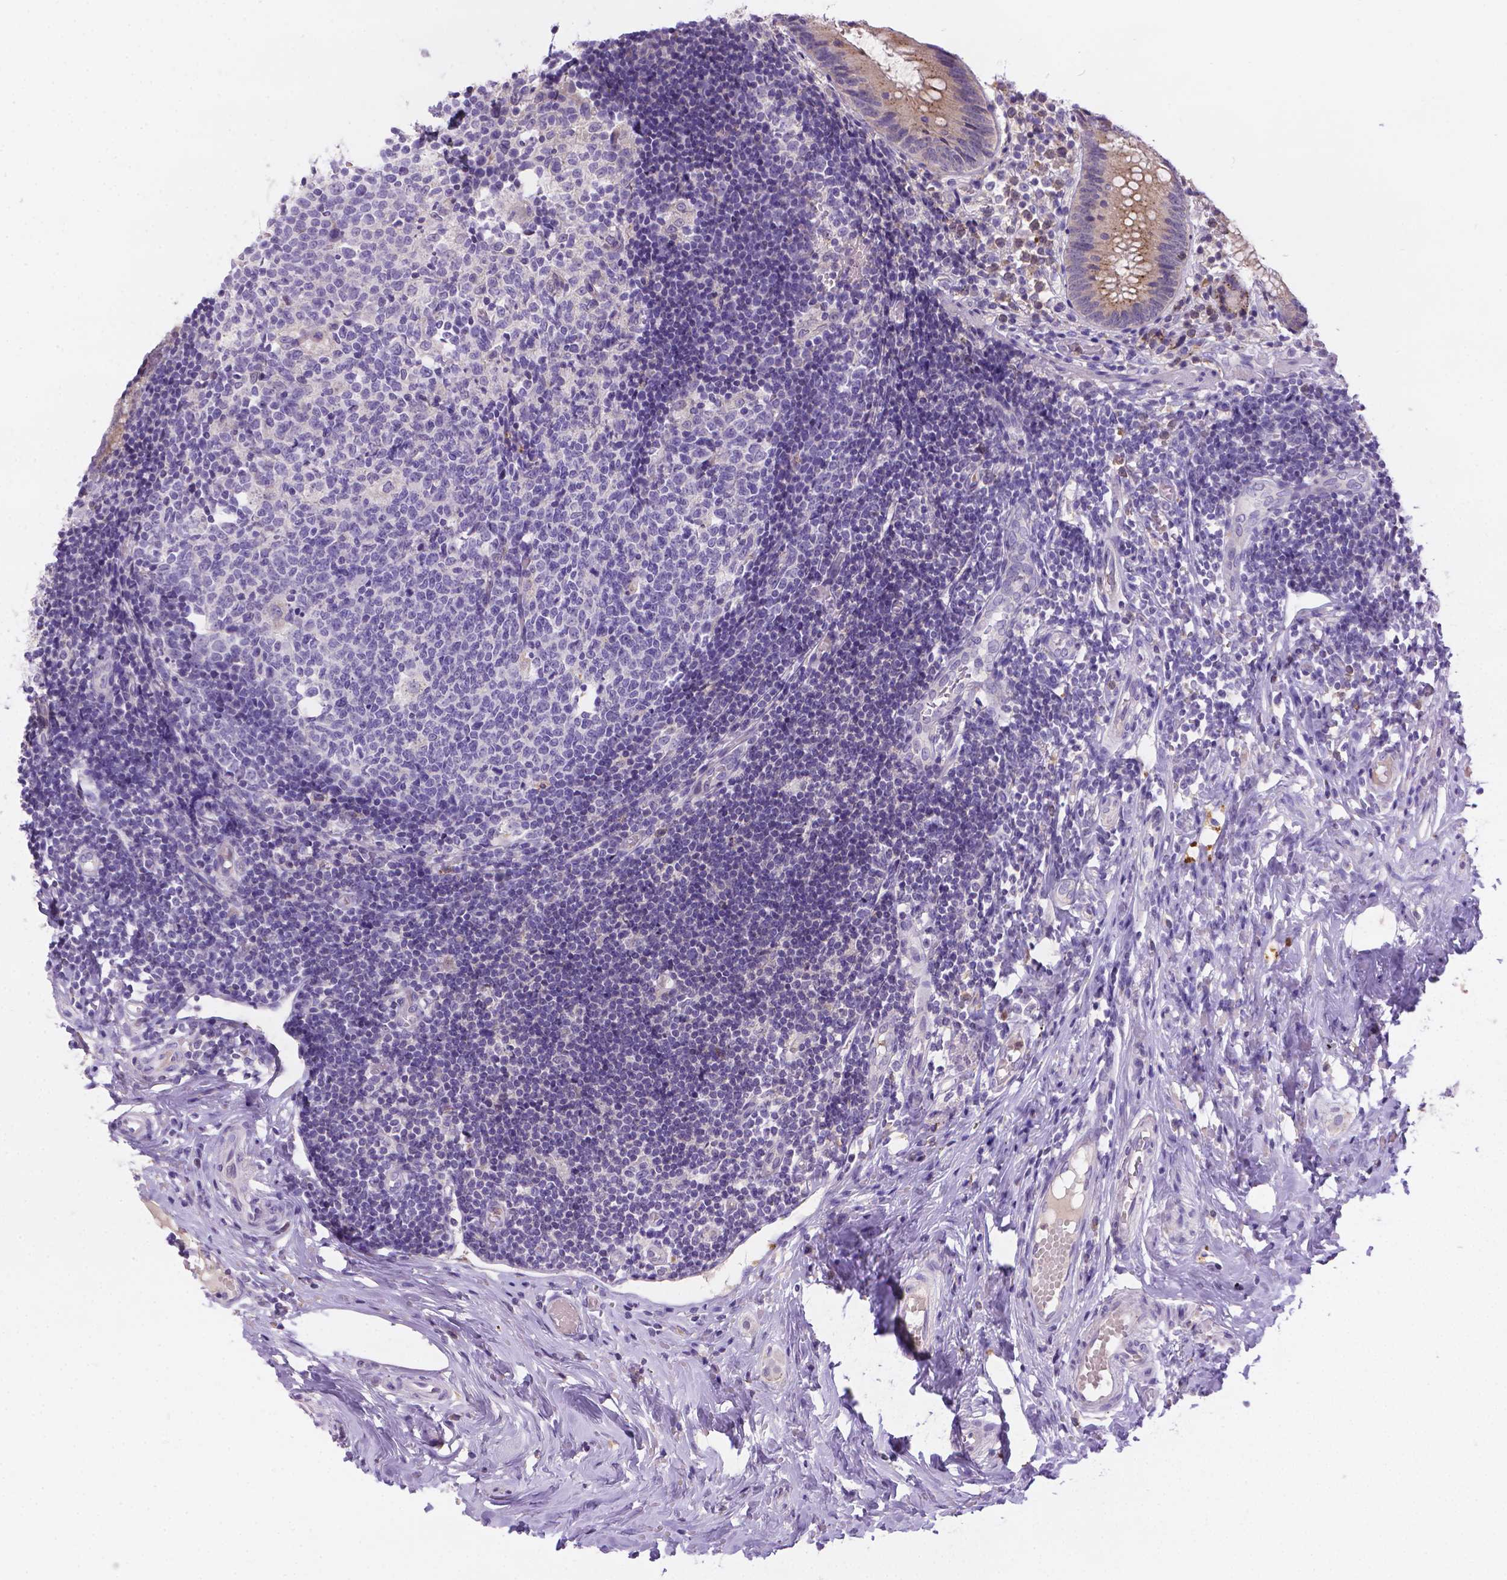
{"staining": {"intensity": "weak", "quantity": ">75%", "location": "cytoplasmic/membranous"}, "tissue": "appendix", "cell_type": "Glandular cells", "image_type": "normal", "snomed": [{"axis": "morphology", "description": "Normal tissue, NOS"}, {"axis": "topography", "description": "Appendix"}], "caption": "This histopathology image exhibits IHC staining of normal human appendix, with low weak cytoplasmic/membranous positivity in approximately >75% of glandular cells.", "gene": "TM4SF18", "patient": {"sex": "female", "age": 32}}